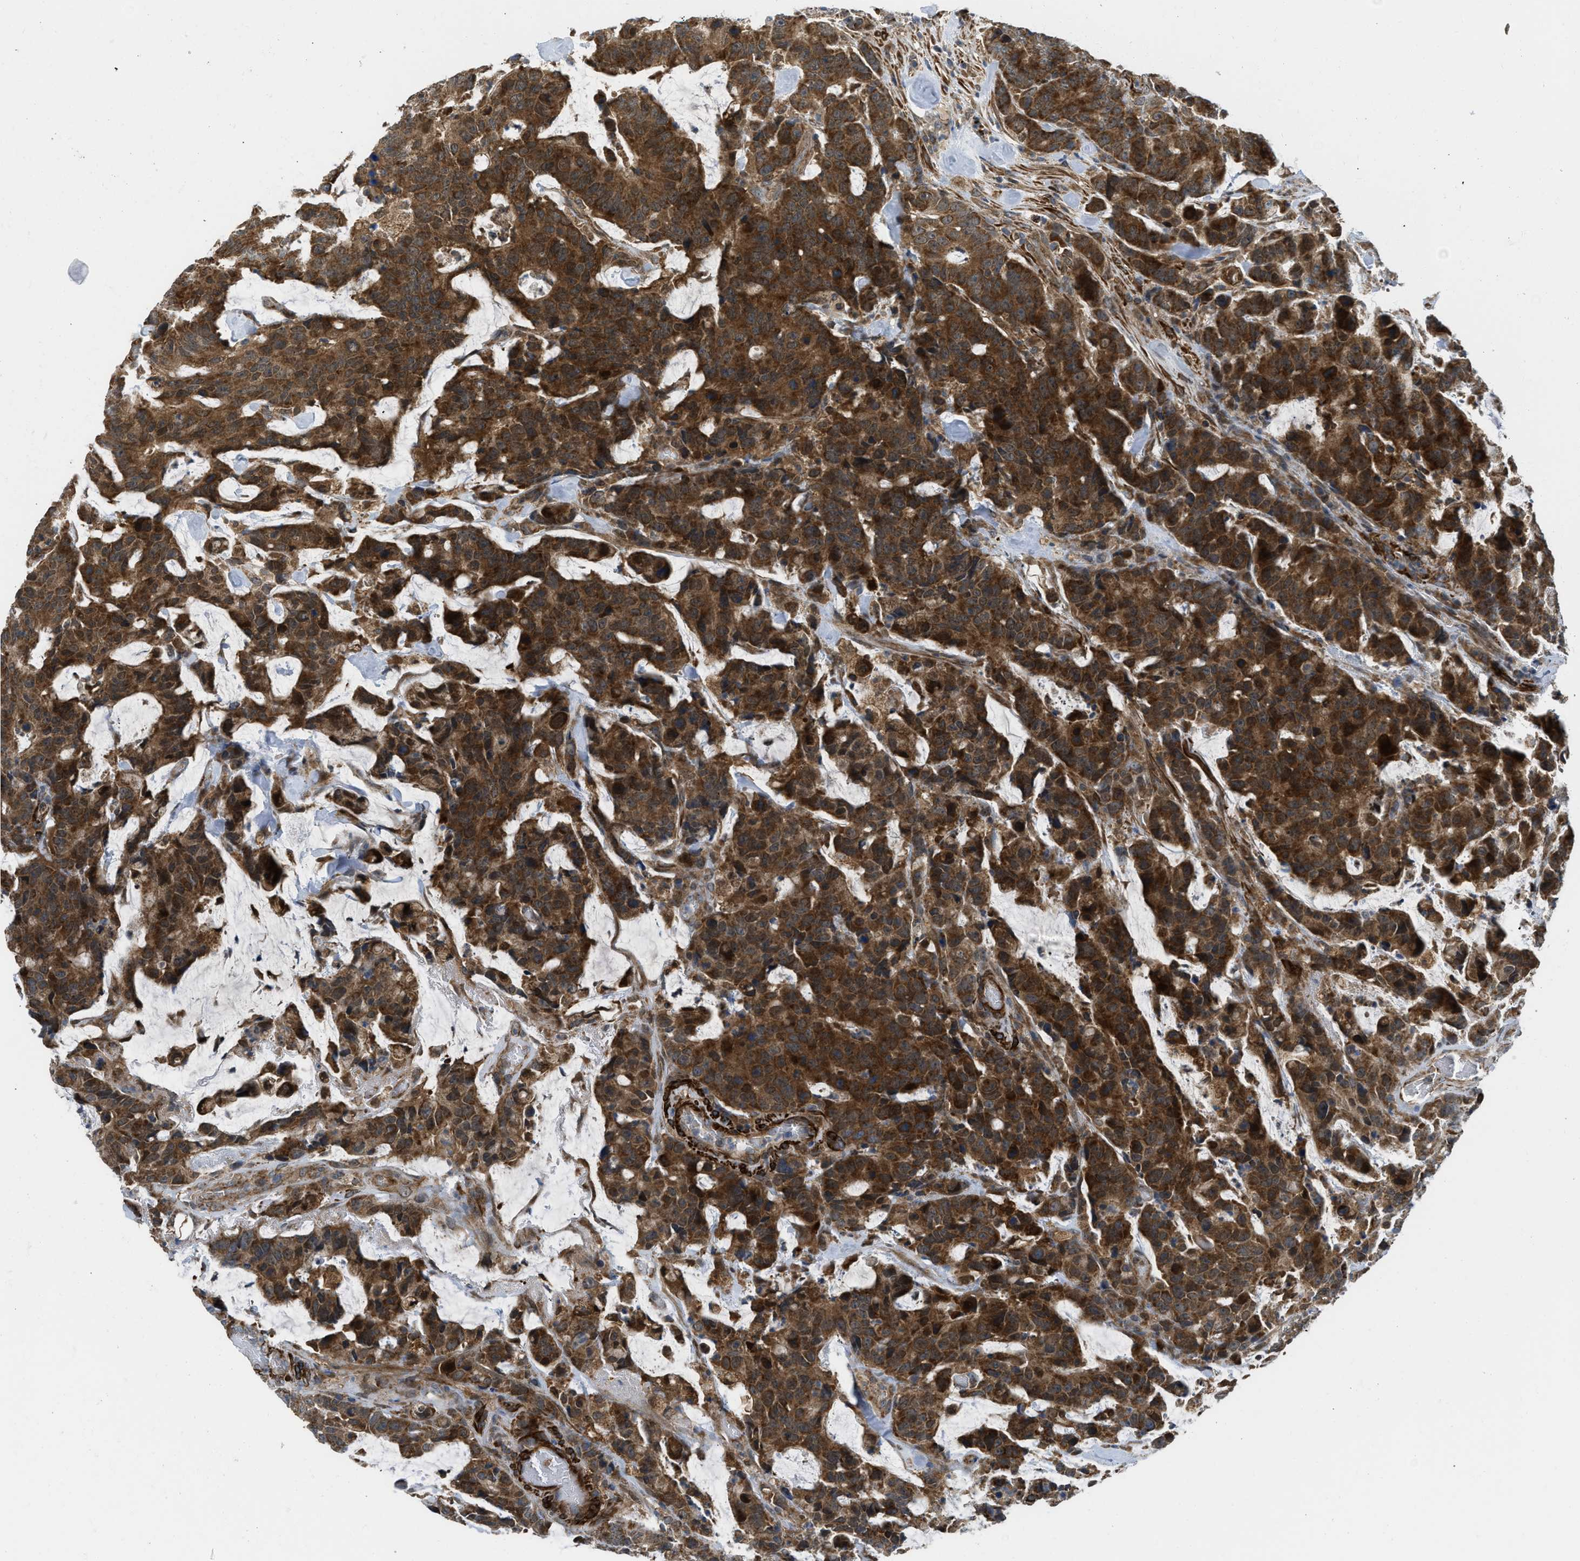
{"staining": {"intensity": "strong", "quantity": ">75%", "location": "cytoplasmic/membranous"}, "tissue": "colorectal cancer", "cell_type": "Tumor cells", "image_type": "cancer", "snomed": [{"axis": "morphology", "description": "Adenocarcinoma, NOS"}, {"axis": "topography", "description": "Colon"}], "caption": "The immunohistochemical stain highlights strong cytoplasmic/membranous expression in tumor cells of colorectal cancer (adenocarcinoma) tissue. (IHC, brightfield microscopy, high magnification).", "gene": "SESN2", "patient": {"sex": "female", "age": 86}}